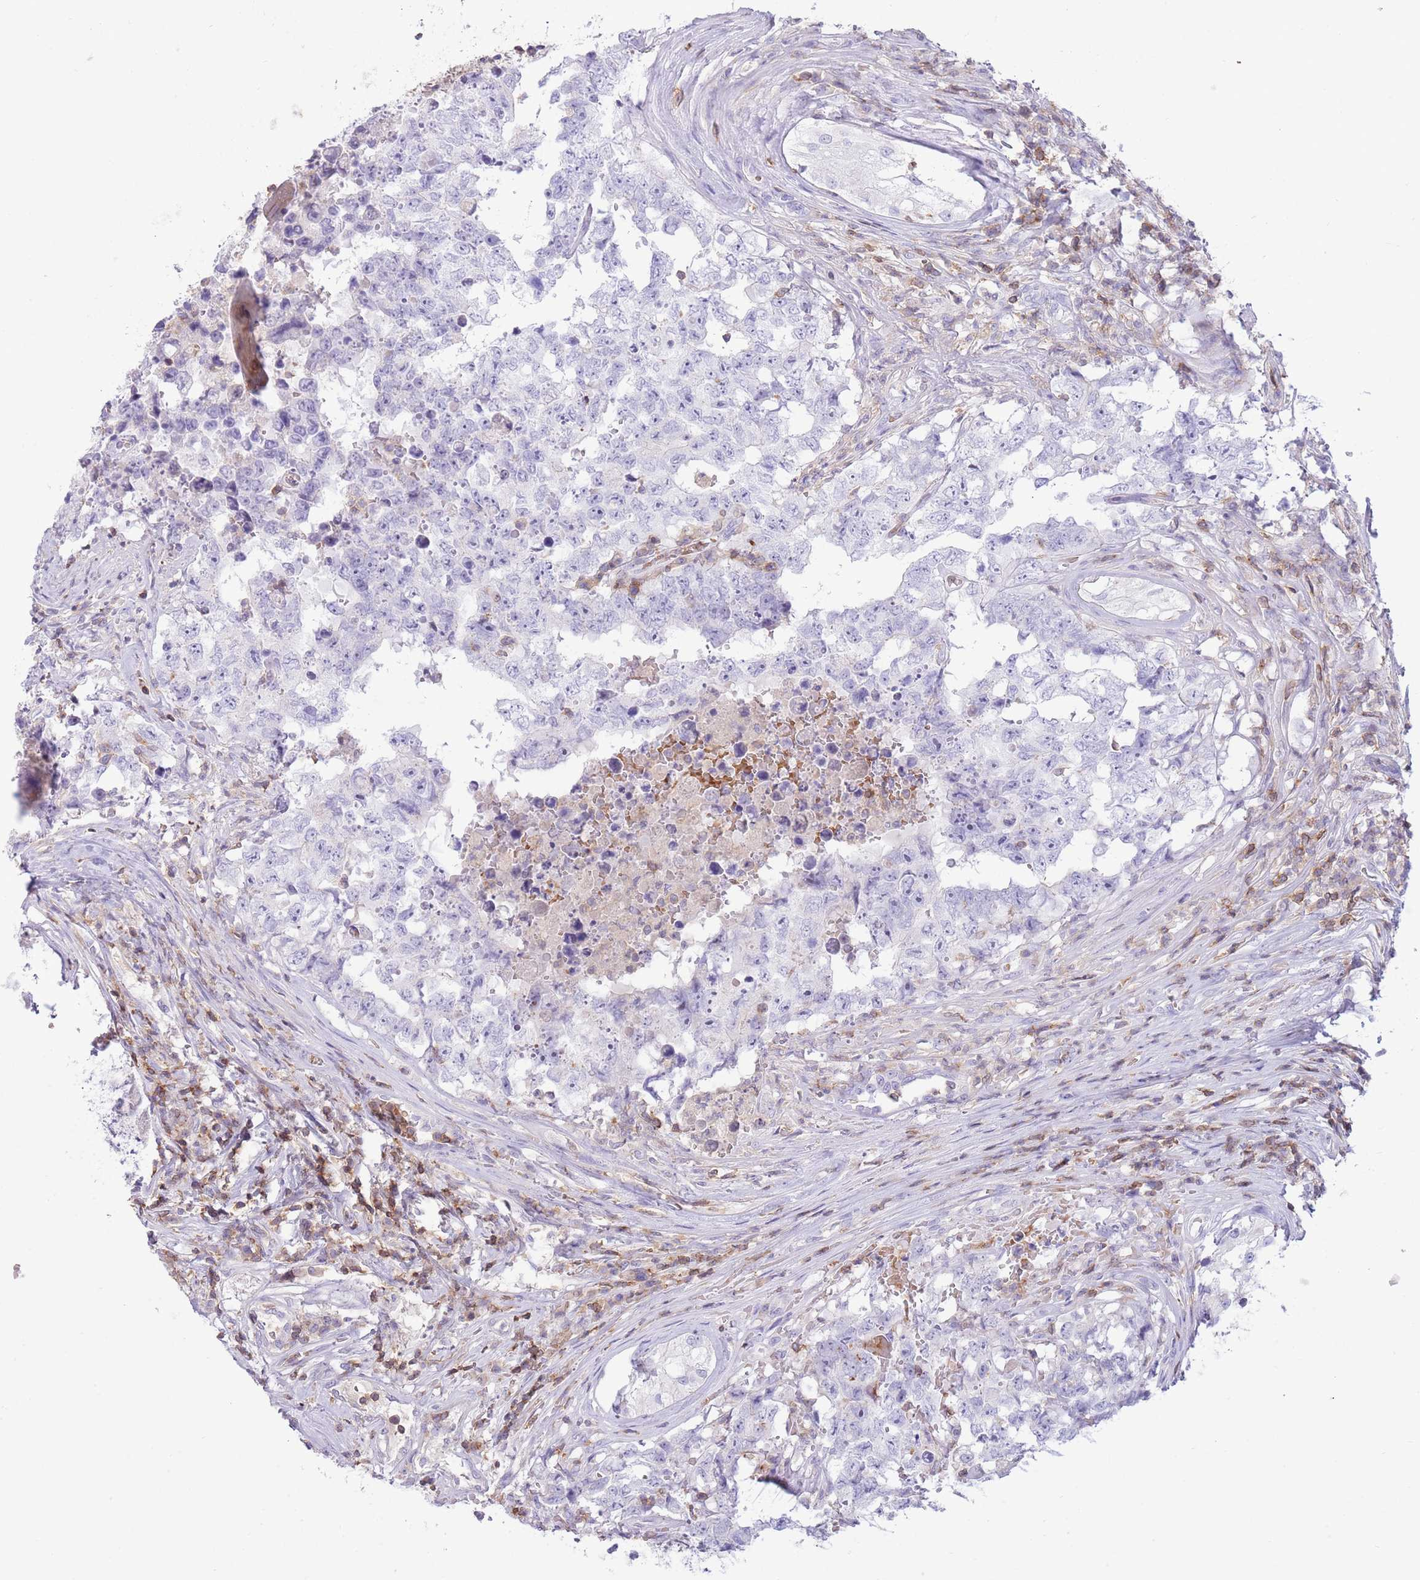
{"staining": {"intensity": "negative", "quantity": "none", "location": "none"}, "tissue": "testis cancer", "cell_type": "Tumor cells", "image_type": "cancer", "snomed": [{"axis": "morphology", "description": "Normal tissue, NOS"}, {"axis": "morphology", "description": "Carcinoma, Embryonal, NOS"}, {"axis": "topography", "description": "Testis"}, {"axis": "topography", "description": "Epididymis"}], "caption": "Tumor cells show no significant protein expression in embryonal carcinoma (testis).", "gene": "OR4Q3", "patient": {"sex": "male", "age": 25}}